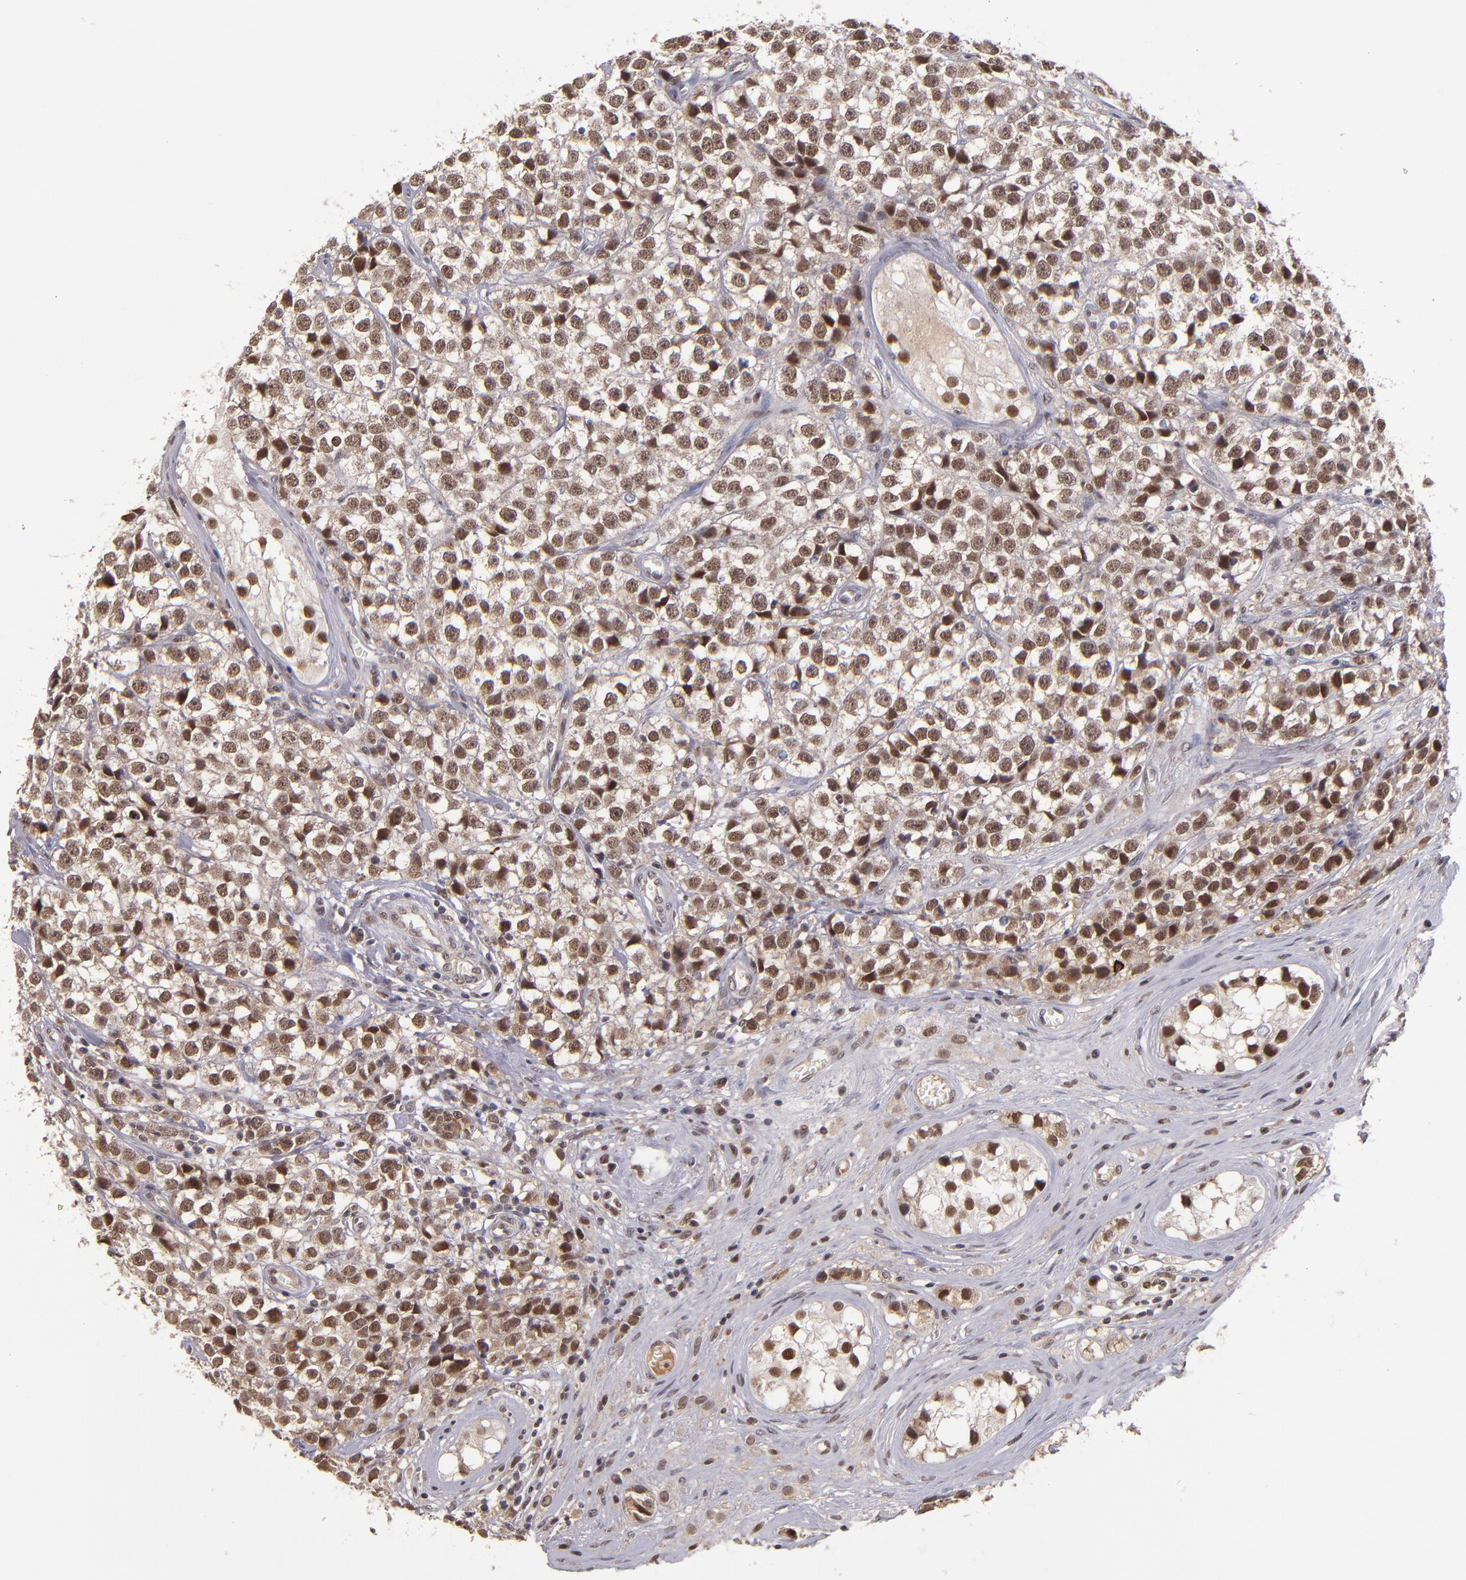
{"staining": {"intensity": "moderate", "quantity": ">75%", "location": "nuclear"}, "tissue": "testis cancer", "cell_type": "Tumor cells", "image_type": "cancer", "snomed": [{"axis": "morphology", "description": "Seminoma, NOS"}, {"axis": "topography", "description": "Testis"}], "caption": "Testis cancer (seminoma) tissue demonstrates moderate nuclear staining in approximately >75% of tumor cells, visualized by immunohistochemistry.", "gene": "EP300", "patient": {"sex": "male", "age": 25}}